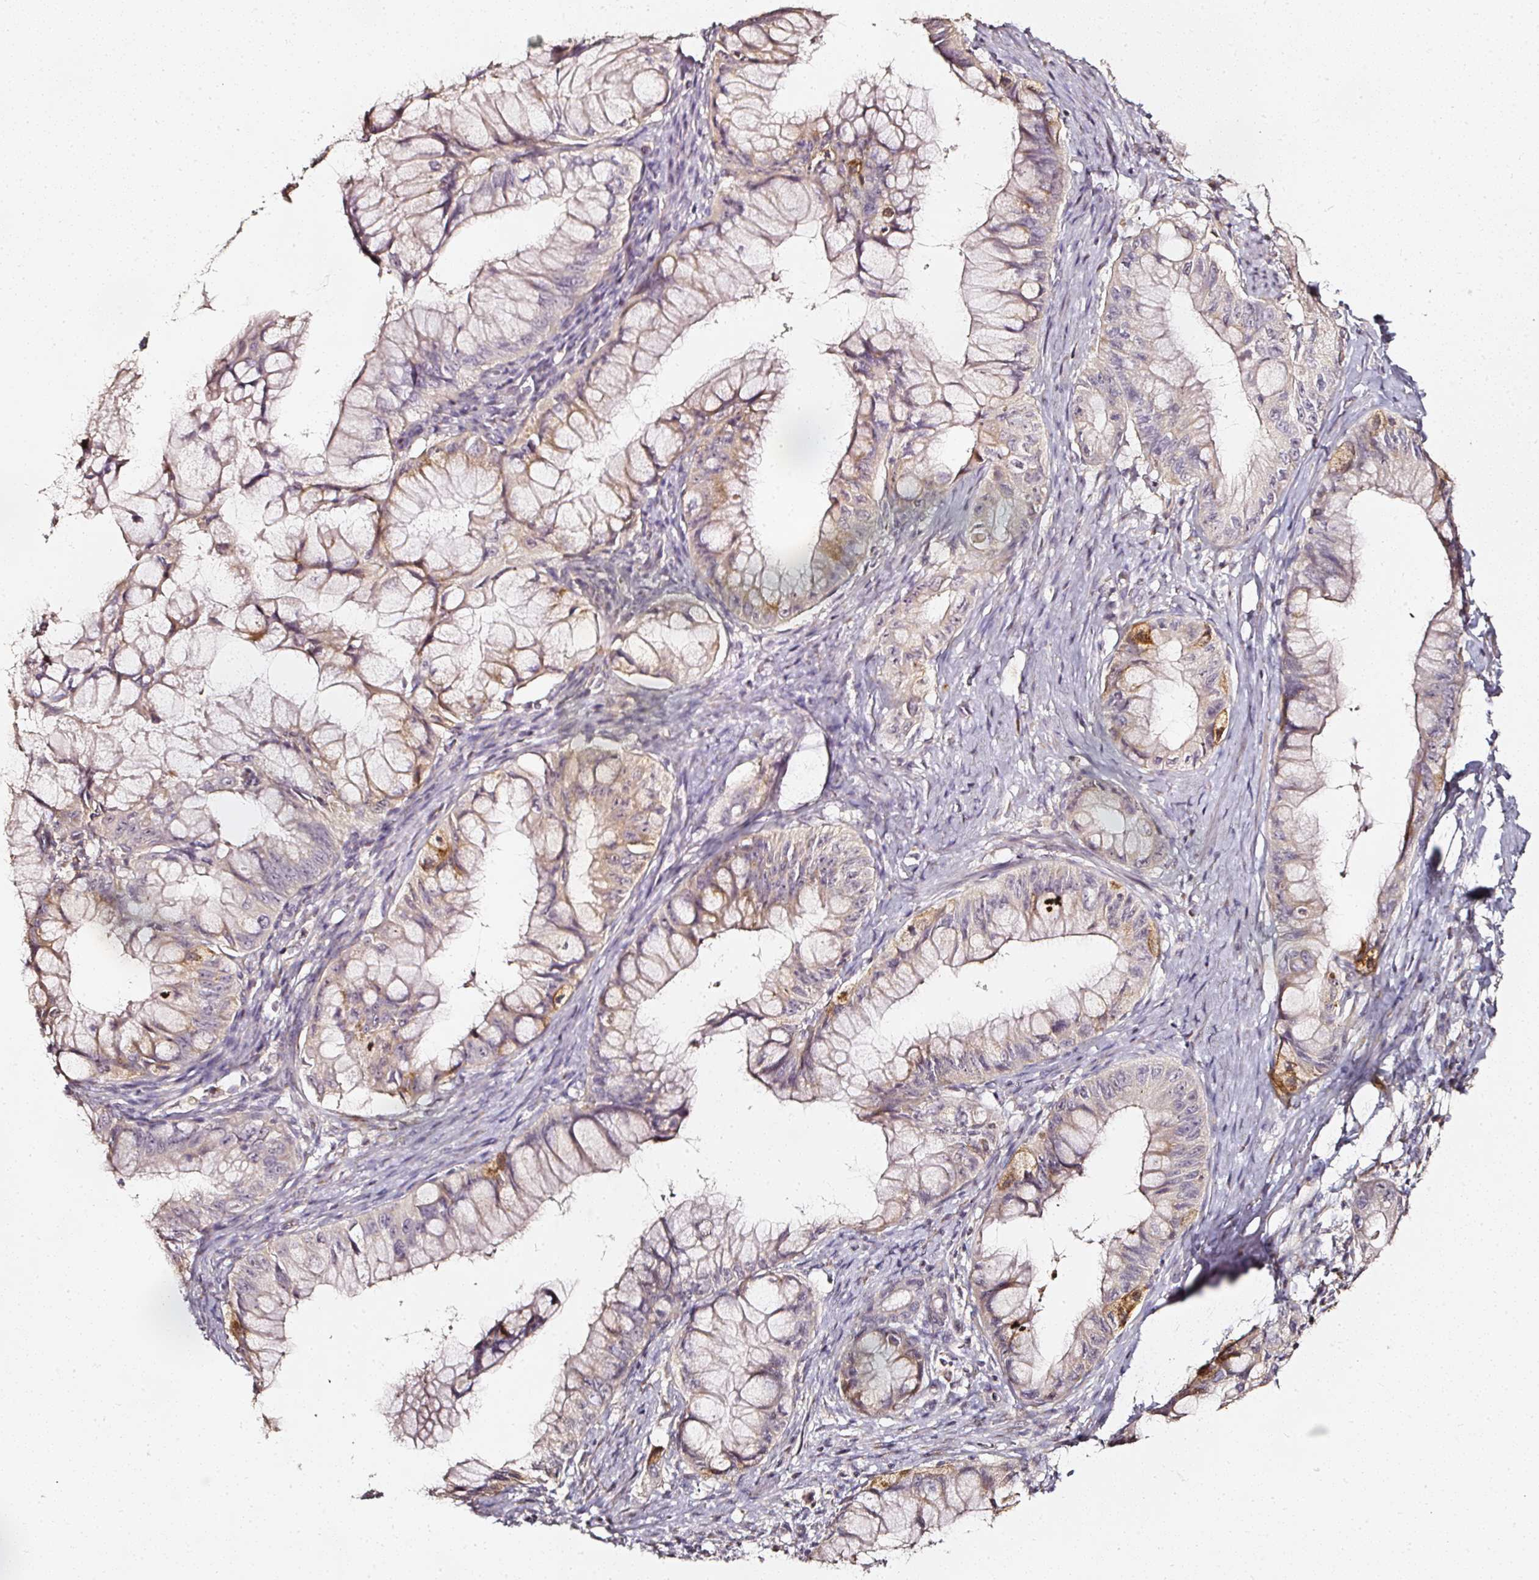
{"staining": {"intensity": "moderate", "quantity": "25%-75%", "location": "cytoplasmic/membranous"}, "tissue": "pancreatic cancer", "cell_type": "Tumor cells", "image_type": "cancer", "snomed": [{"axis": "morphology", "description": "Adenocarcinoma, NOS"}, {"axis": "topography", "description": "Pancreas"}], "caption": "Immunohistochemistry histopathology image of human adenocarcinoma (pancreatic) stained for a protein (brown), which reveals medium levels of moderate cytoplasmic/membranous positivity in approximately 25%-75% of tumor cells.", "gene": "NTRK1", "patient": {"sex": "male", "age": 48}}